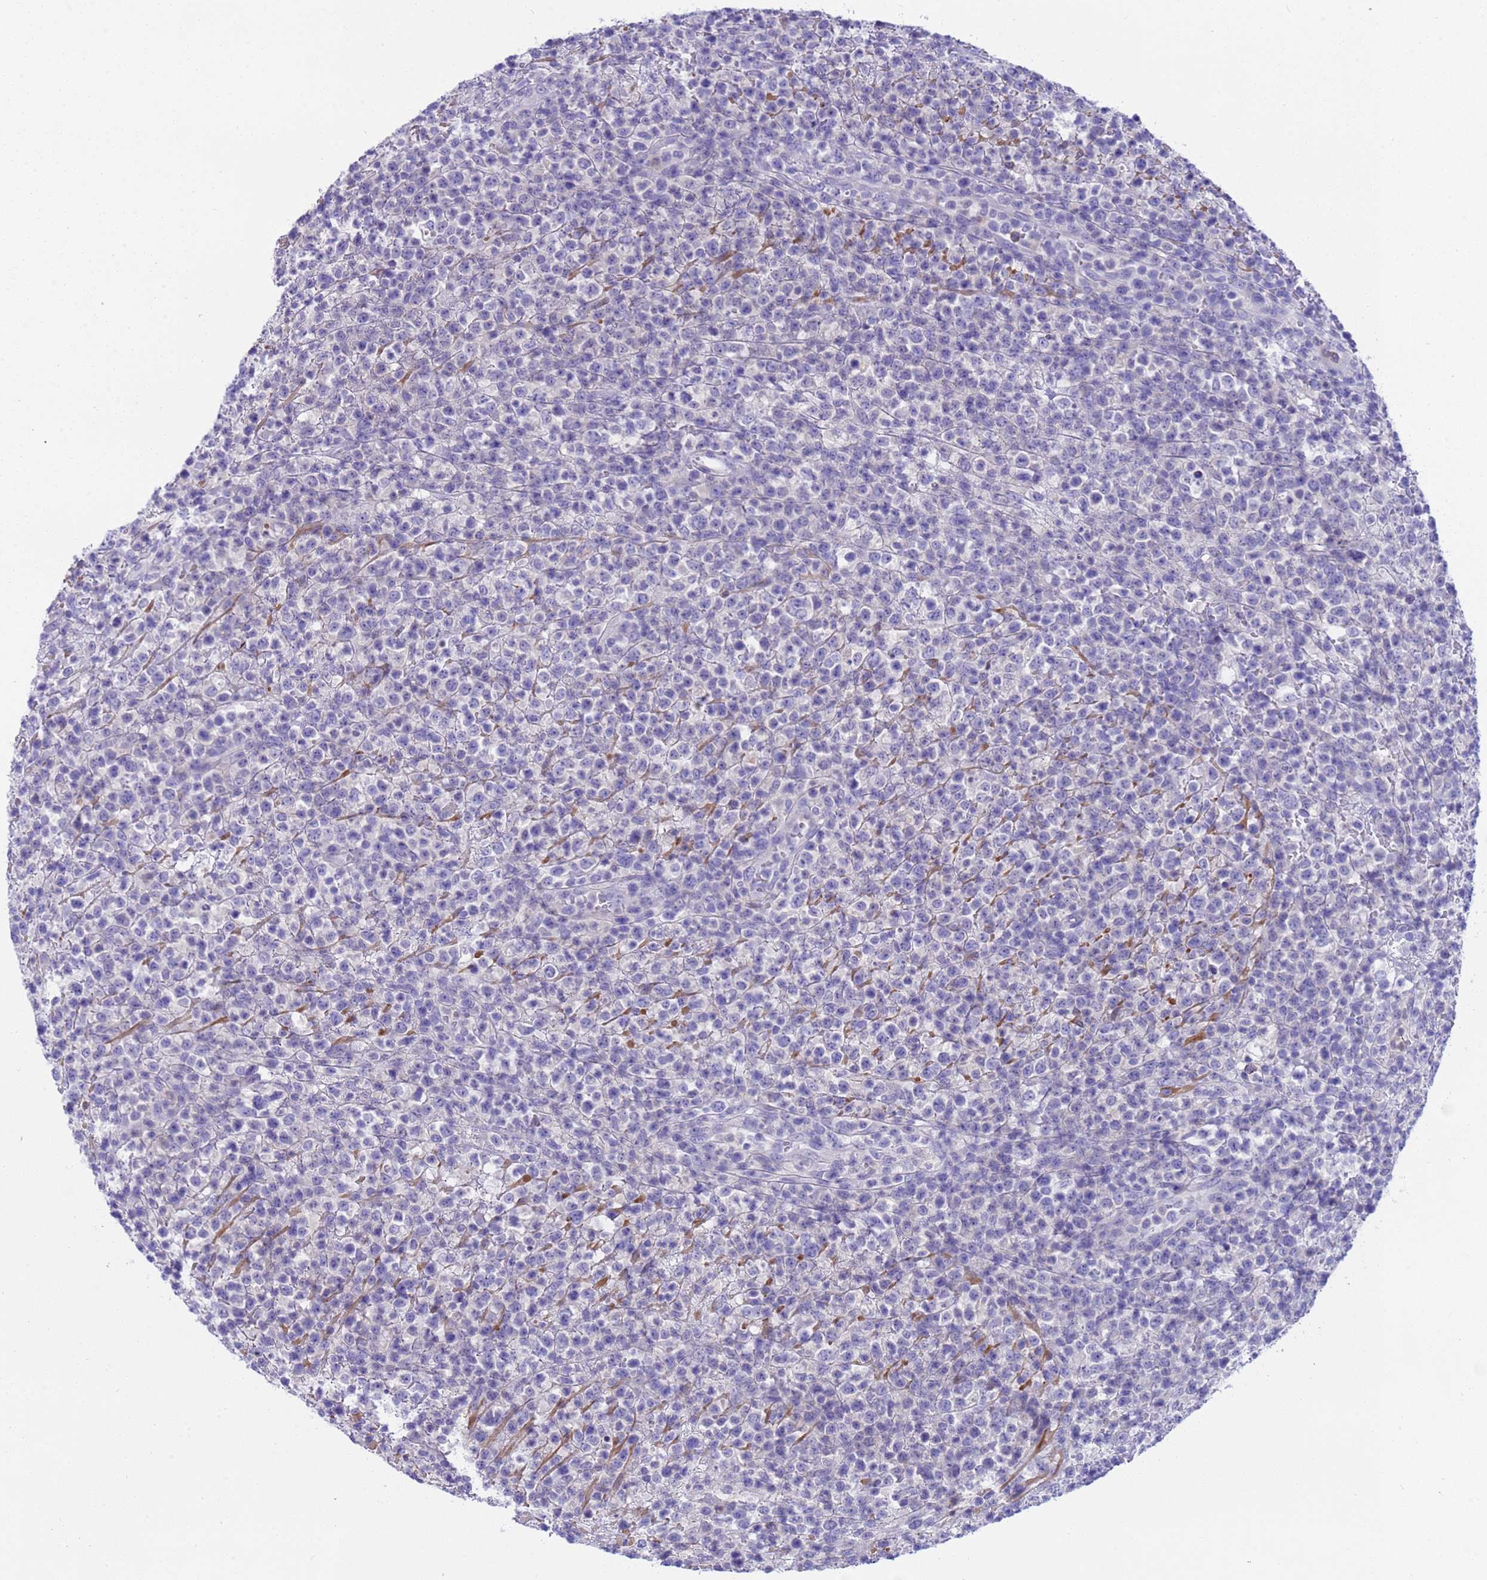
{"staining": {"intensity": "negative", "quantity": "none", "location": "none"}, "tissue": "lymphoma", "cell_type": "Tumor cells", "image_type": "cancer", "snomed": [{"axis": "morphology", "description": "Malignant lymphoma, non-Hodgkin's type, High grade"}, {"axis": "topography", "description": "Colon"}], "caption": "Immunohistochemistry histopathology image of human lymphoma stained for a protein (brown), which exhibits no positivity in tumor cells.", "gene": "USP38", "patient": {"sex": "female", "age": 53}}